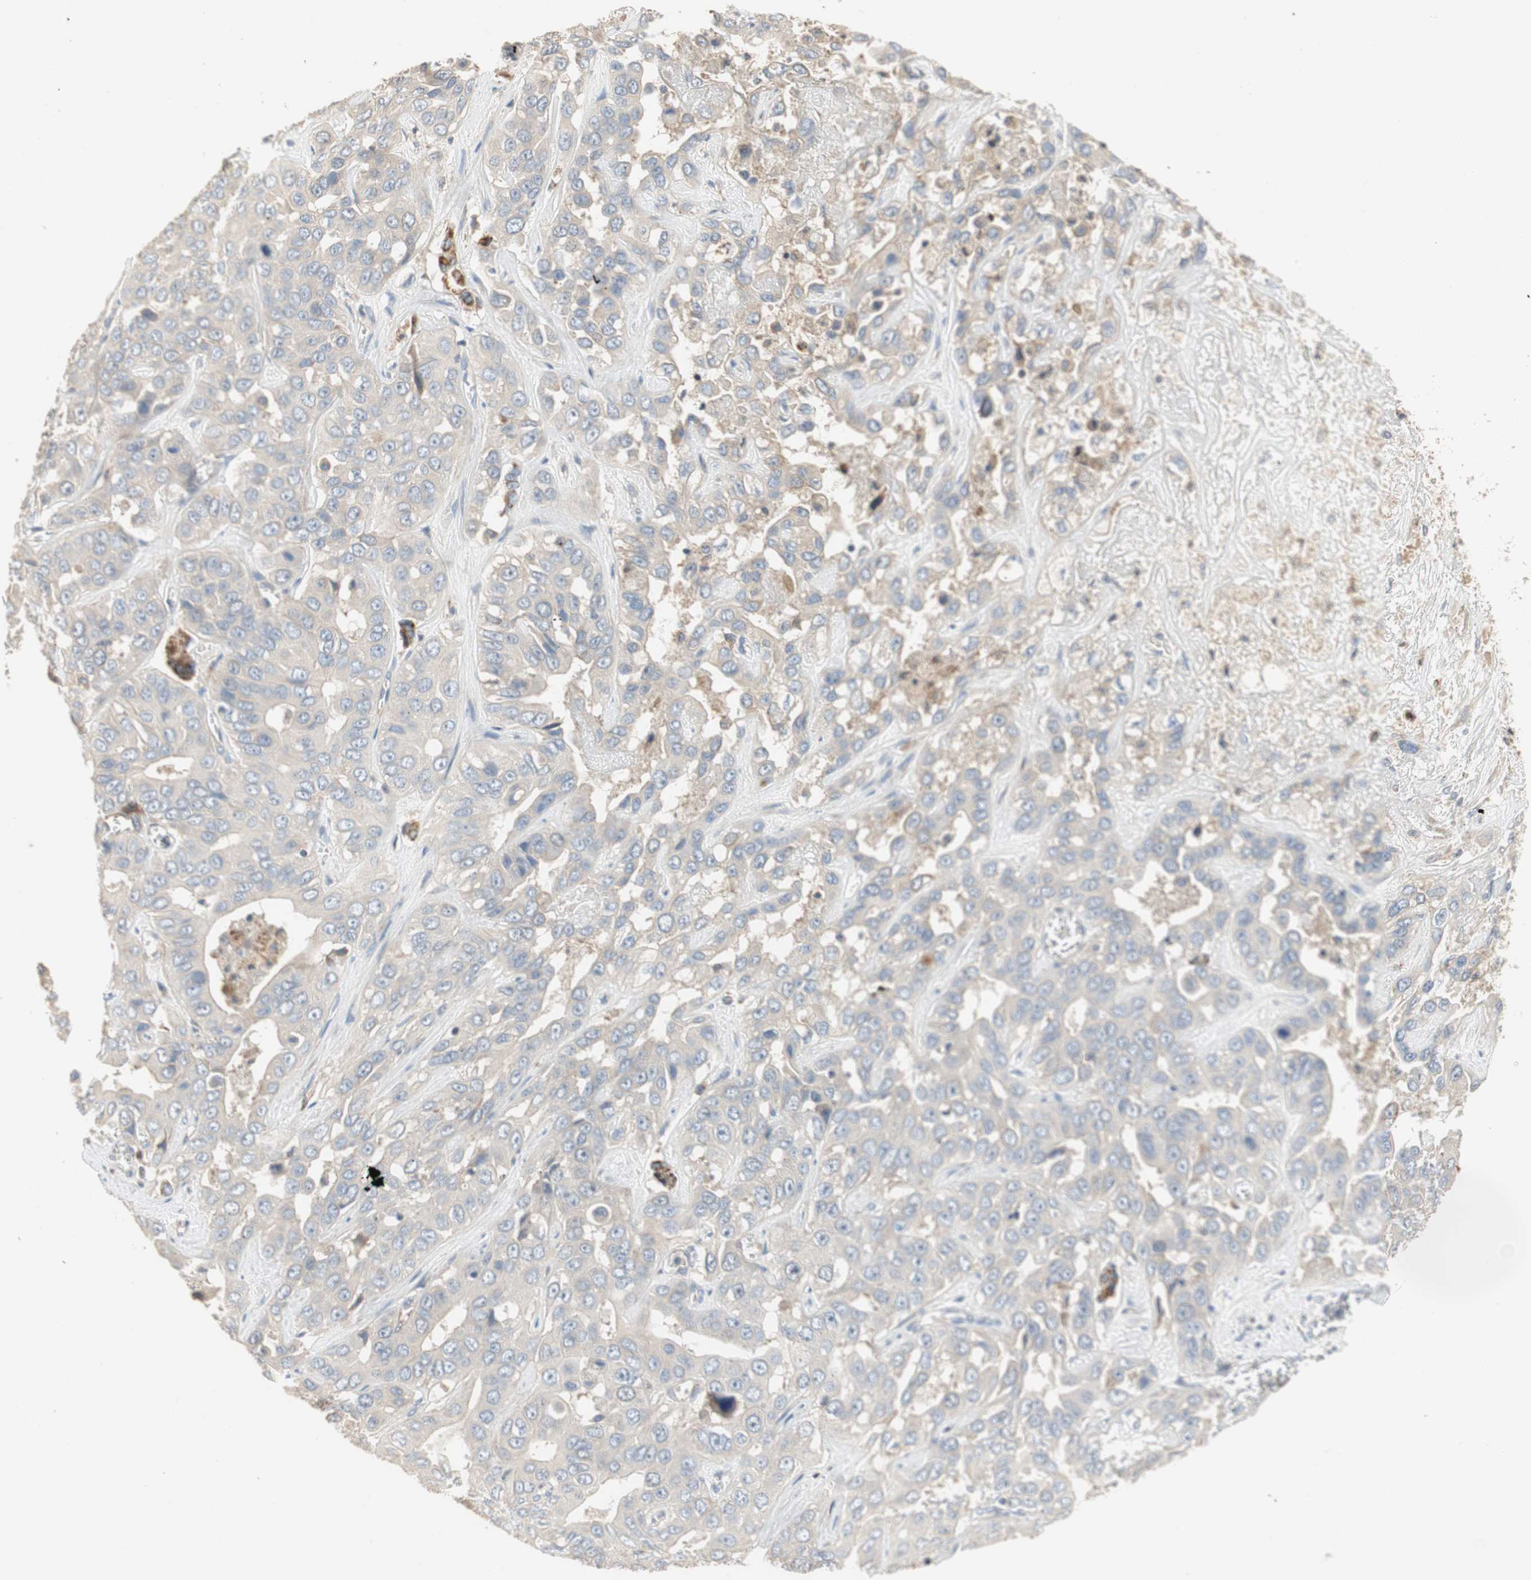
{"staining": {"intensity": "weak", "quantity": "<25%", "location": "cytoplasmic/membranous"}, "tissue": "liver cancer", "cell_type": "Tumor cells", "image_type": "cancer", "snomed": [{"axis": "morphology", "description": "Cholangiocarcinoma"}, {"axis": "topography", "description": "Liver"}], "caption": "Immunohistochemistry (IHC) image of neoplastic tissue: cholangiocarcinoma (liver) stained with DAB (3,3'-diaminobenzidine) displays no significant protein staining in tumor cells. (Brightfield microscopy of DAB immunohistochemistry at high magnification).", "gene": "ALPL", "patient": {"sex": "female", "age": 52}}